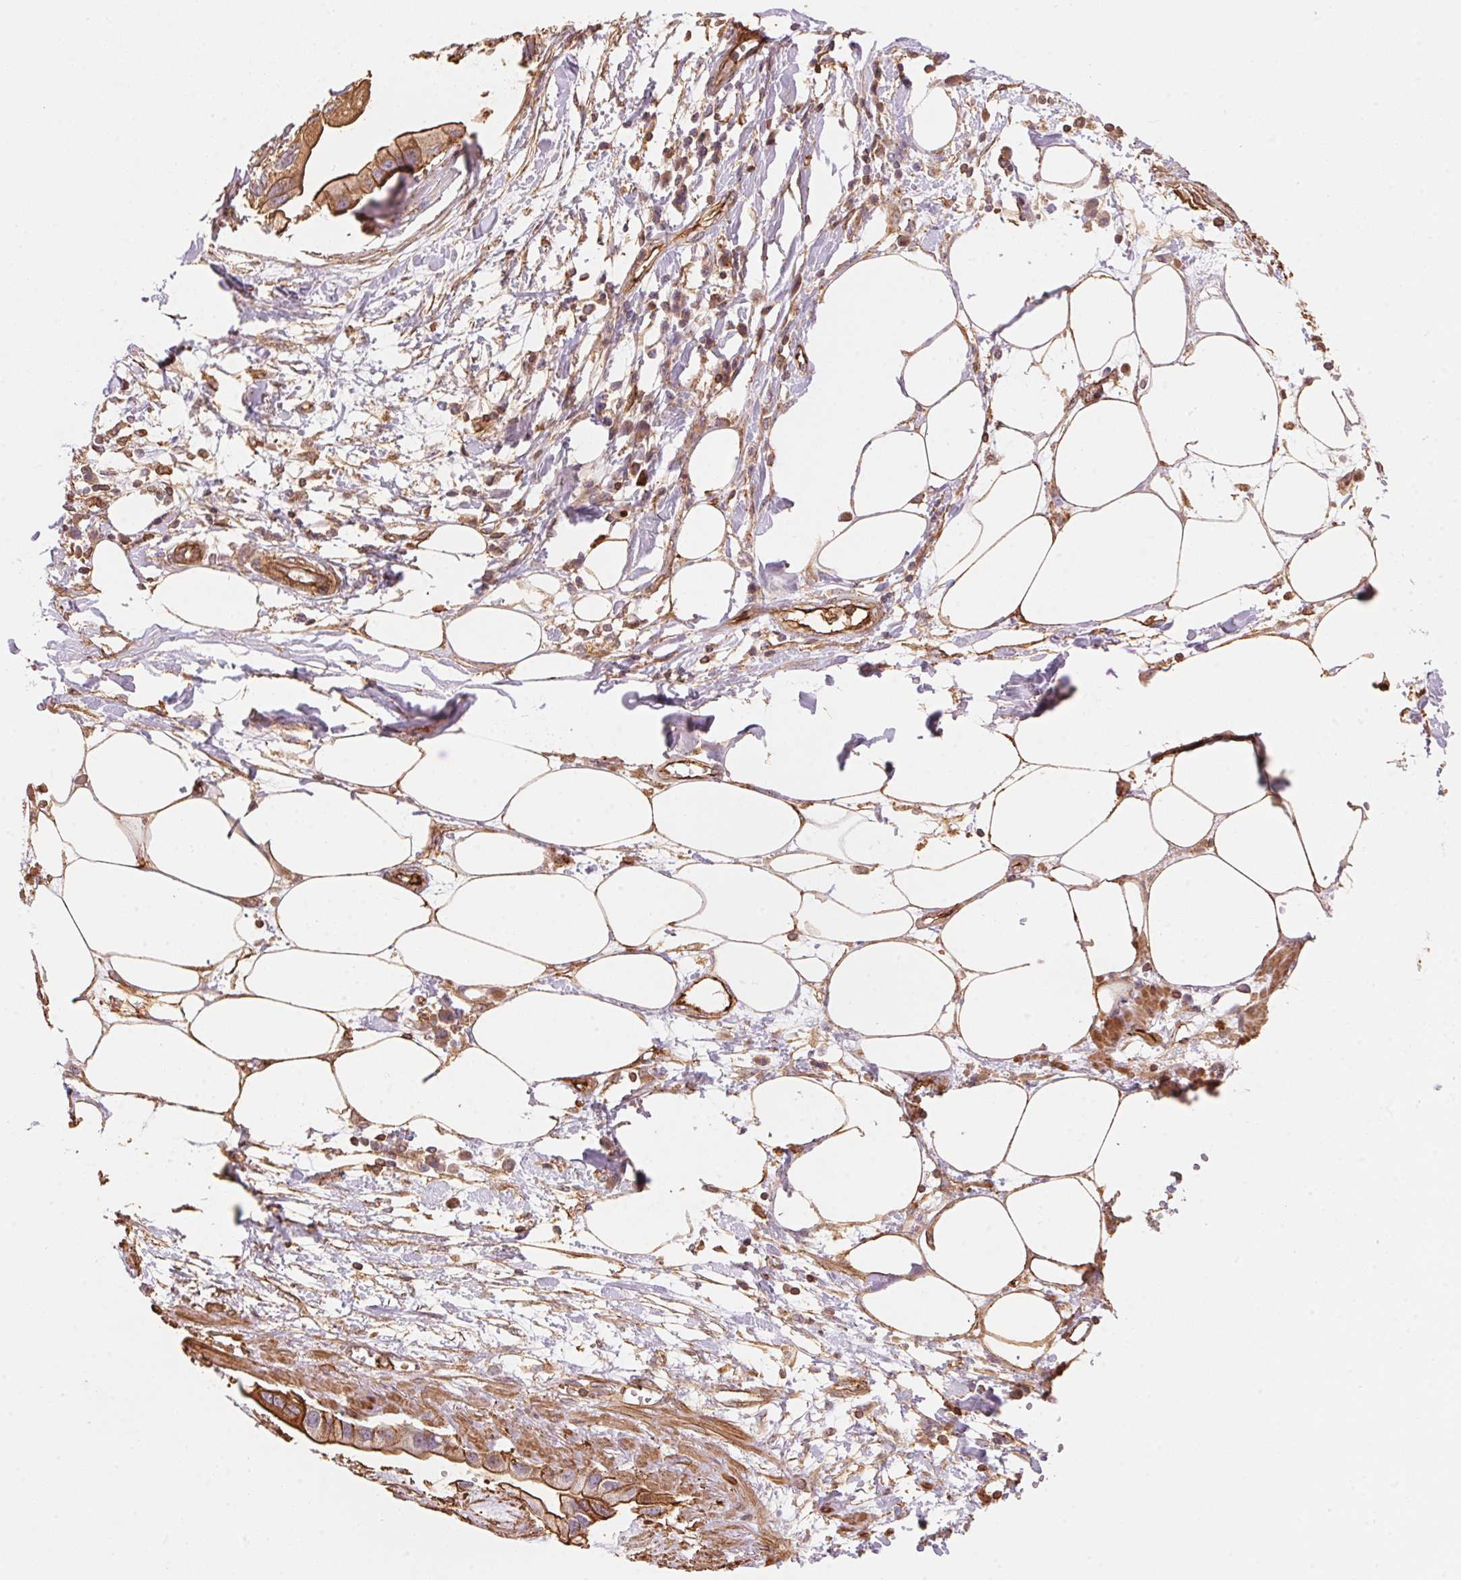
{"staining": {"intensity": "moderate", "quantity": ">75%", "location": "cytoplasmic/membranous"}, "tissue": "pancreatic cancer", "cell_type": "Tumor cells", "image_type": "cancer", "snomed": [{"axis": "morphology", "description": "Adenocarcinoma, NOS"}, {"axis": "topography", "description": "Pancreas"}], "caption": "Human pancreatic adenocarcinoma stained with a protein marker reveals moderate staining in tumor cells.", "gene": "FRAS1", "patient": {"sex": "female", "age": 73}}